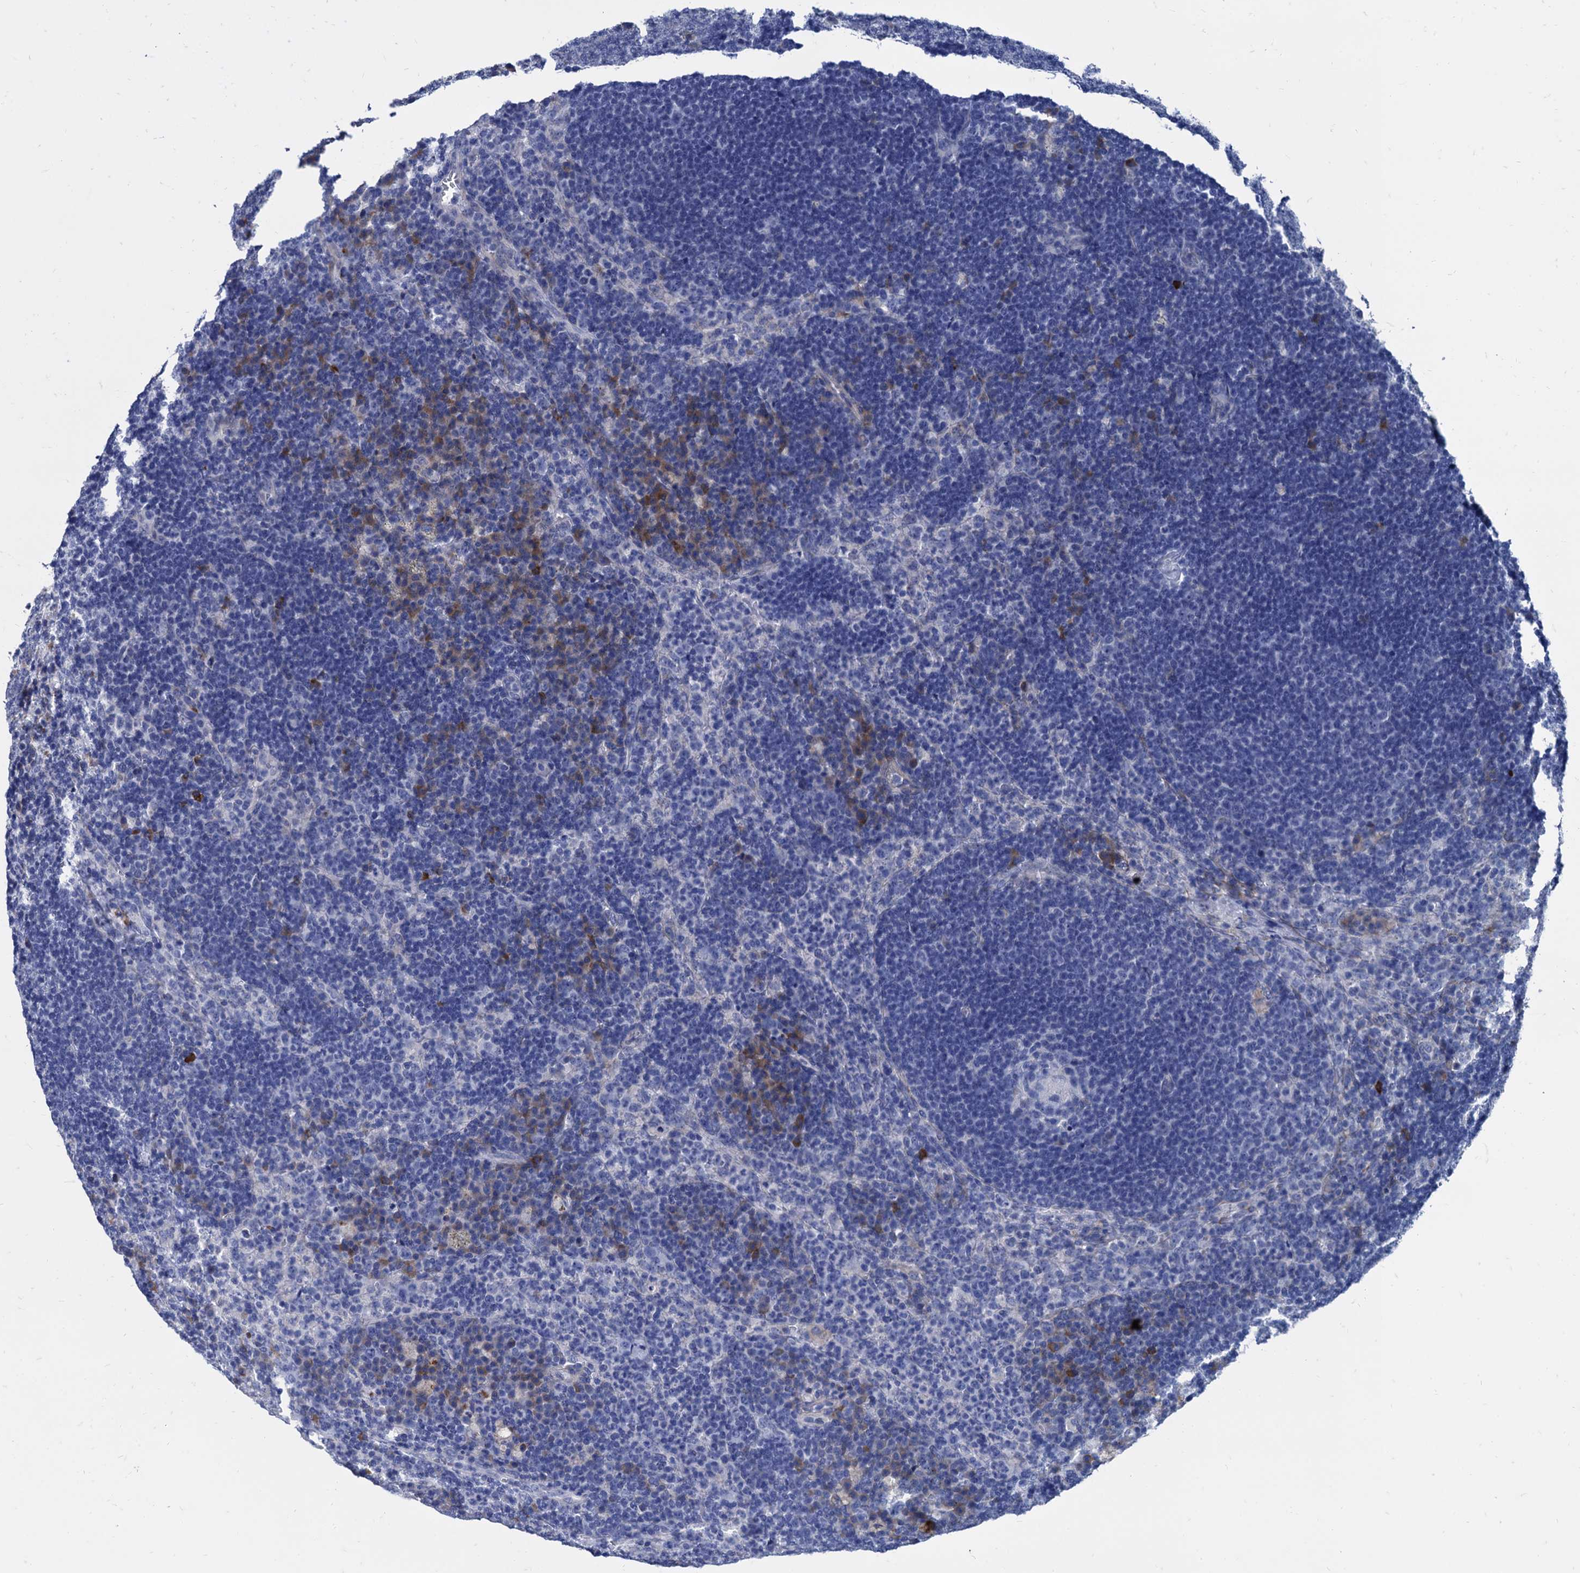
{"staining": {"intensity": "negative", "quantity": "none", "location": "none"}, "tissue": "lymph node", "cell_type": "Germinal center cells", "image_type": "normal", "snomed": [{"axis": "morphology", "description": "Normal tissue, NOS"}, {"axis": "topography", "description": "Lymph node"}], "caption": "Histopathology image shows no protein staining in germinal center cells of unremarkable lymph node.", "gene": "FOXR2", "patient": {"sex": "female", "age": 70}}